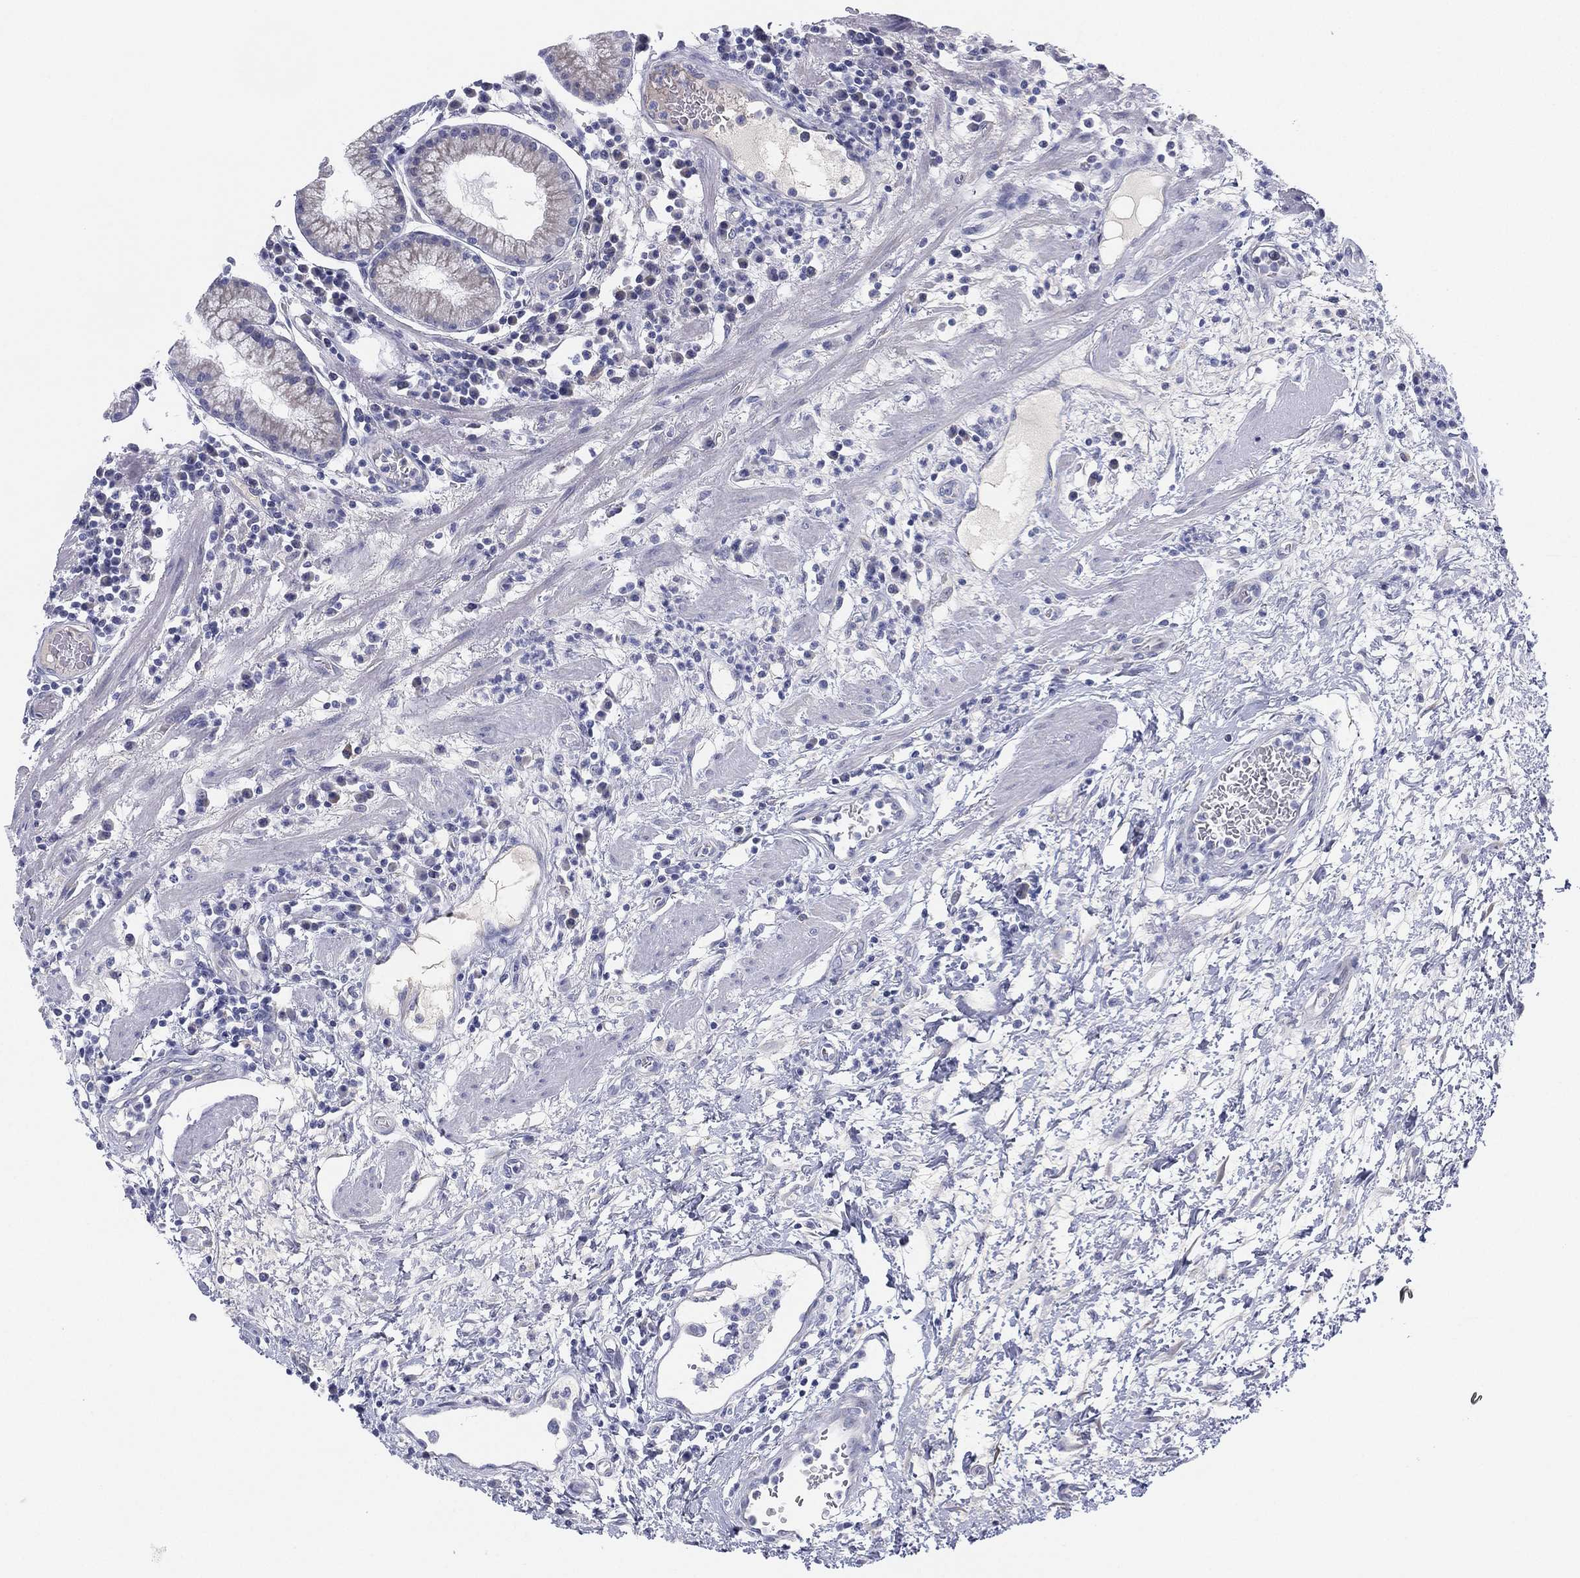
{"staining": {"intensity": "negative", "quantity": "none", "location": "none"}, "tissue": "stomach", "cell_type": "Glandular cells", "image_type": "normal", "snomed": [{"axis": "morphology", "description": "Normal tissue, NOS"}, {"axis": "morphology", "description": "Adenocarcinoma, NOS"}, {"axis": "topography", "description": "Stomach"}], "caption": "An immunohistochemistry image of benign stomach is shown. There is no staining in glandular cells of stomach. Nuclei are stained in blue.", "gene": "MLF1", "patient": {"sex": "female", "age": 64}}